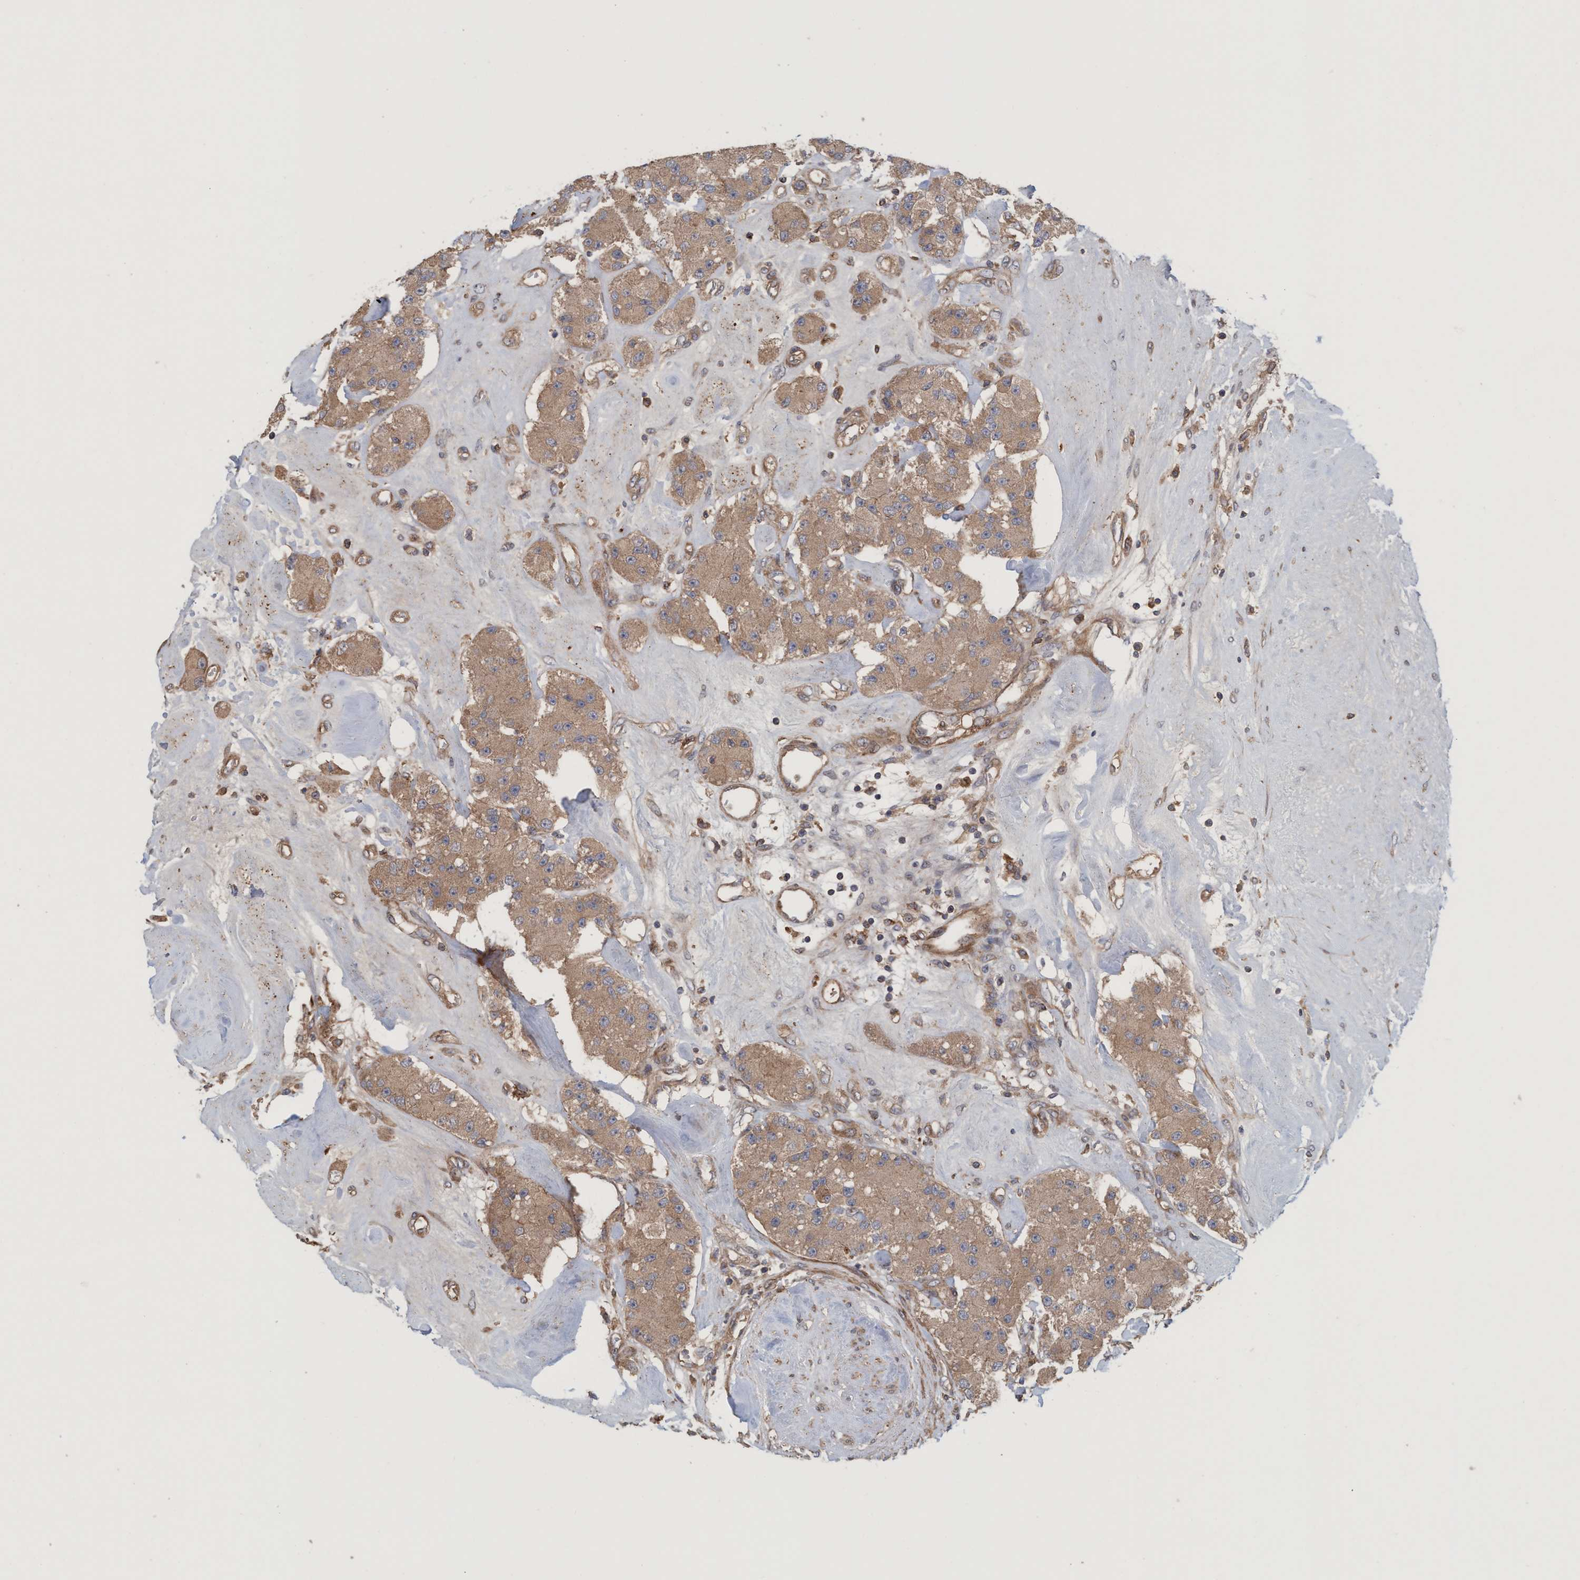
{"staining": {"intensity": "moderate", "quantity": ">75%", "location": "cytoplasmic/membranous"}, "tissue": "carcinoid", "cell_type": "Tumor cells", "image_type": "cancer", "snomed": [{"axis": "morphology", "description": "Carcinoid, malignant, NOS"}, {"axis": "topography", "description": "Pancreas"}], "caption": "Immunohistochemistry (IHC) of carcinoid (malignant) displays medium levels of moderate cytoplasmic/membranous staining in approximately >75% of tumor cells. (IHC, brightfield microscopy, high magnification).", "gene": "SPECC1", "patient": {"sex": "male", "age": 41}}